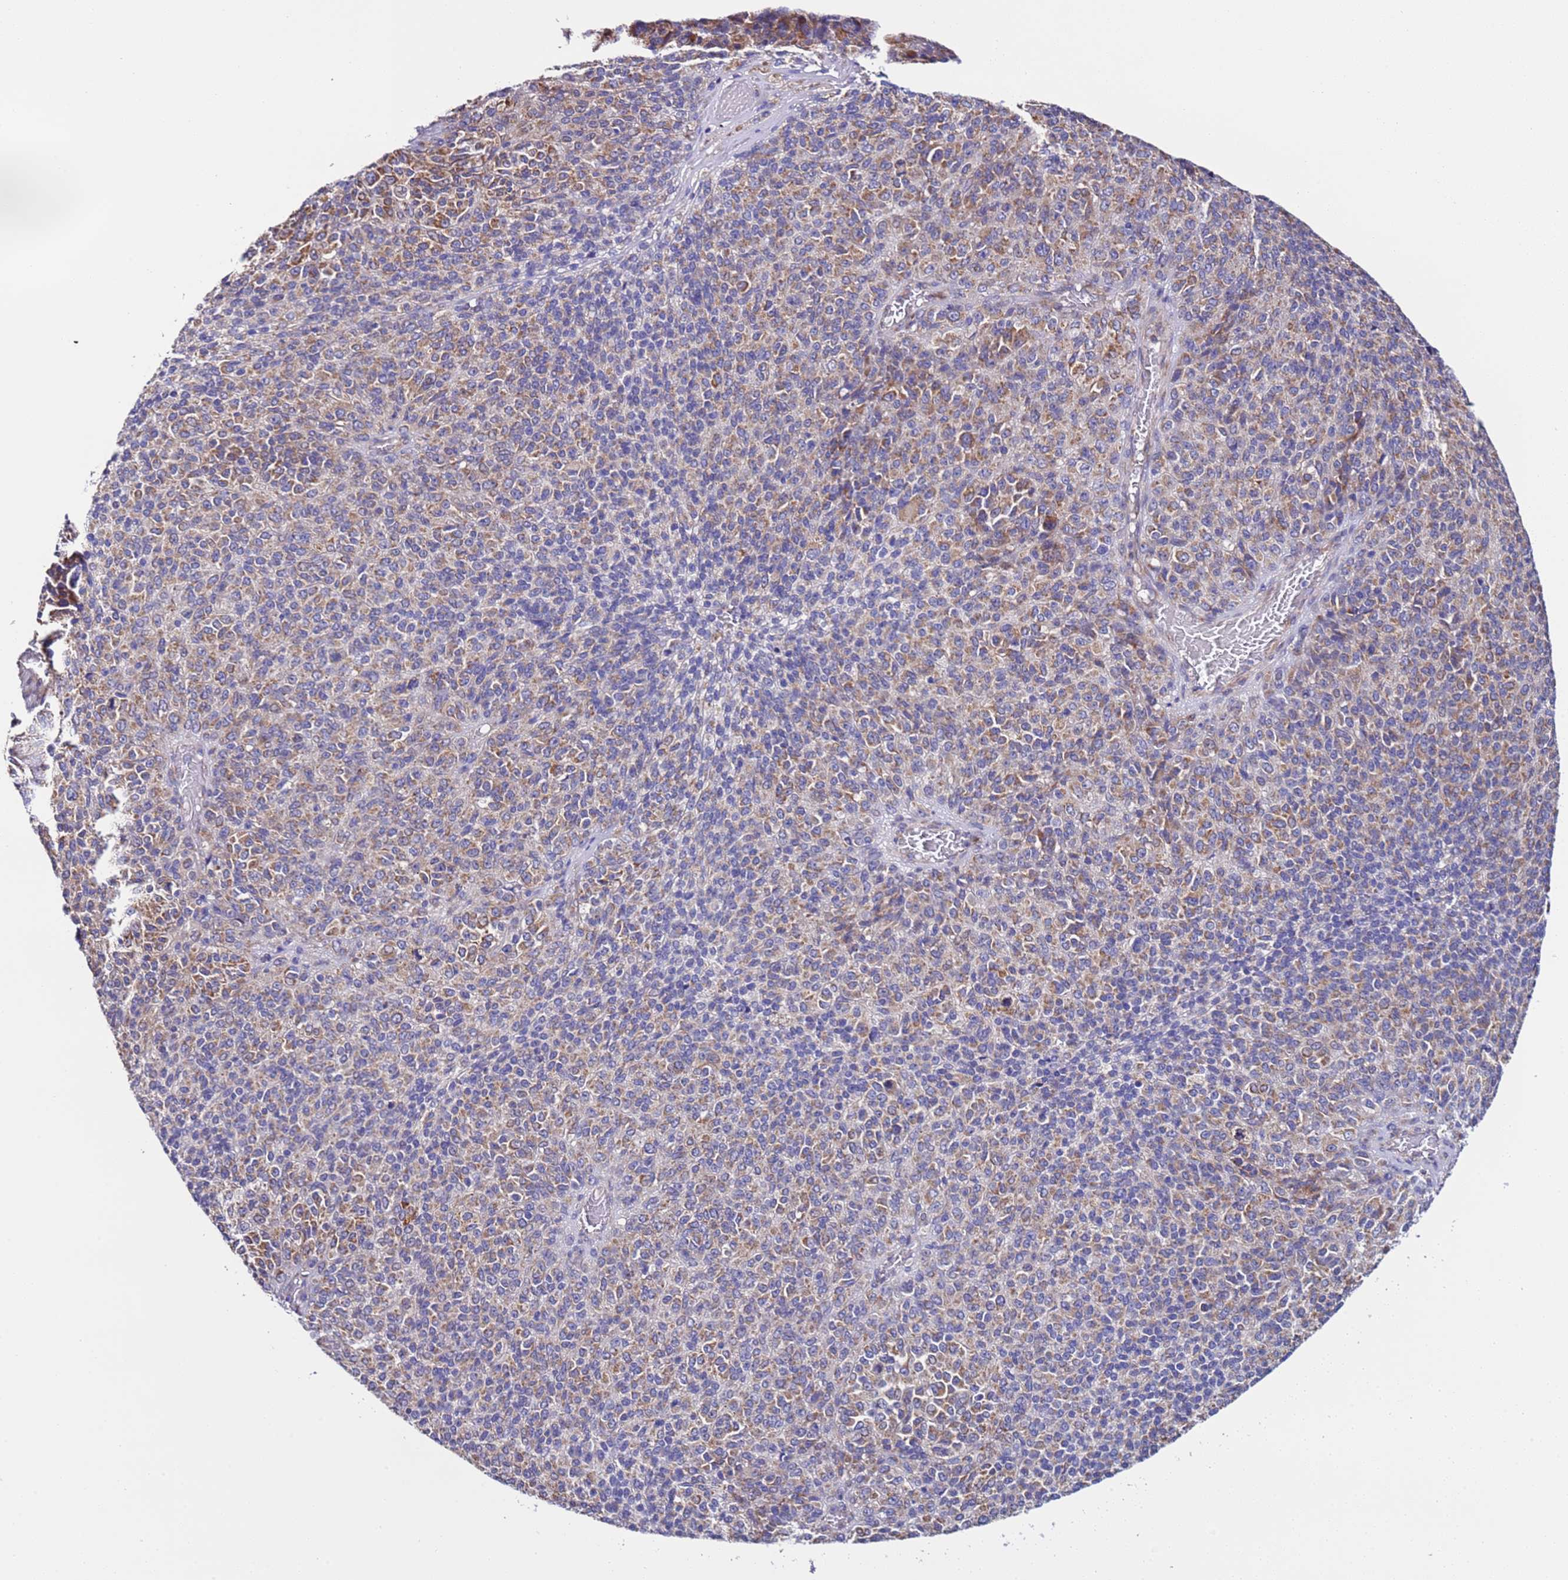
{"staining": {"intensity": "moderate", "quantity": ">75%", "location": "cytoplasmic/membranous"}, "tissue": "melanoma", "cell_type": "Tumor cells", "image_type": "cancer", "snomed": [{"axis": "morphology", "description": "Malignant melanoma, Metastatic site"}, {"axis": "topography", "description": "Brain"}], "caption": "This image exhibits immunohistochemistry staining of malignant melanoma (metastatic site), with medium moderate cytoplasmic/membranous positivity in approximately >75% of tumor cells.", "gene": "AHI1", "patient": {"sex": "female", "age": 56}}